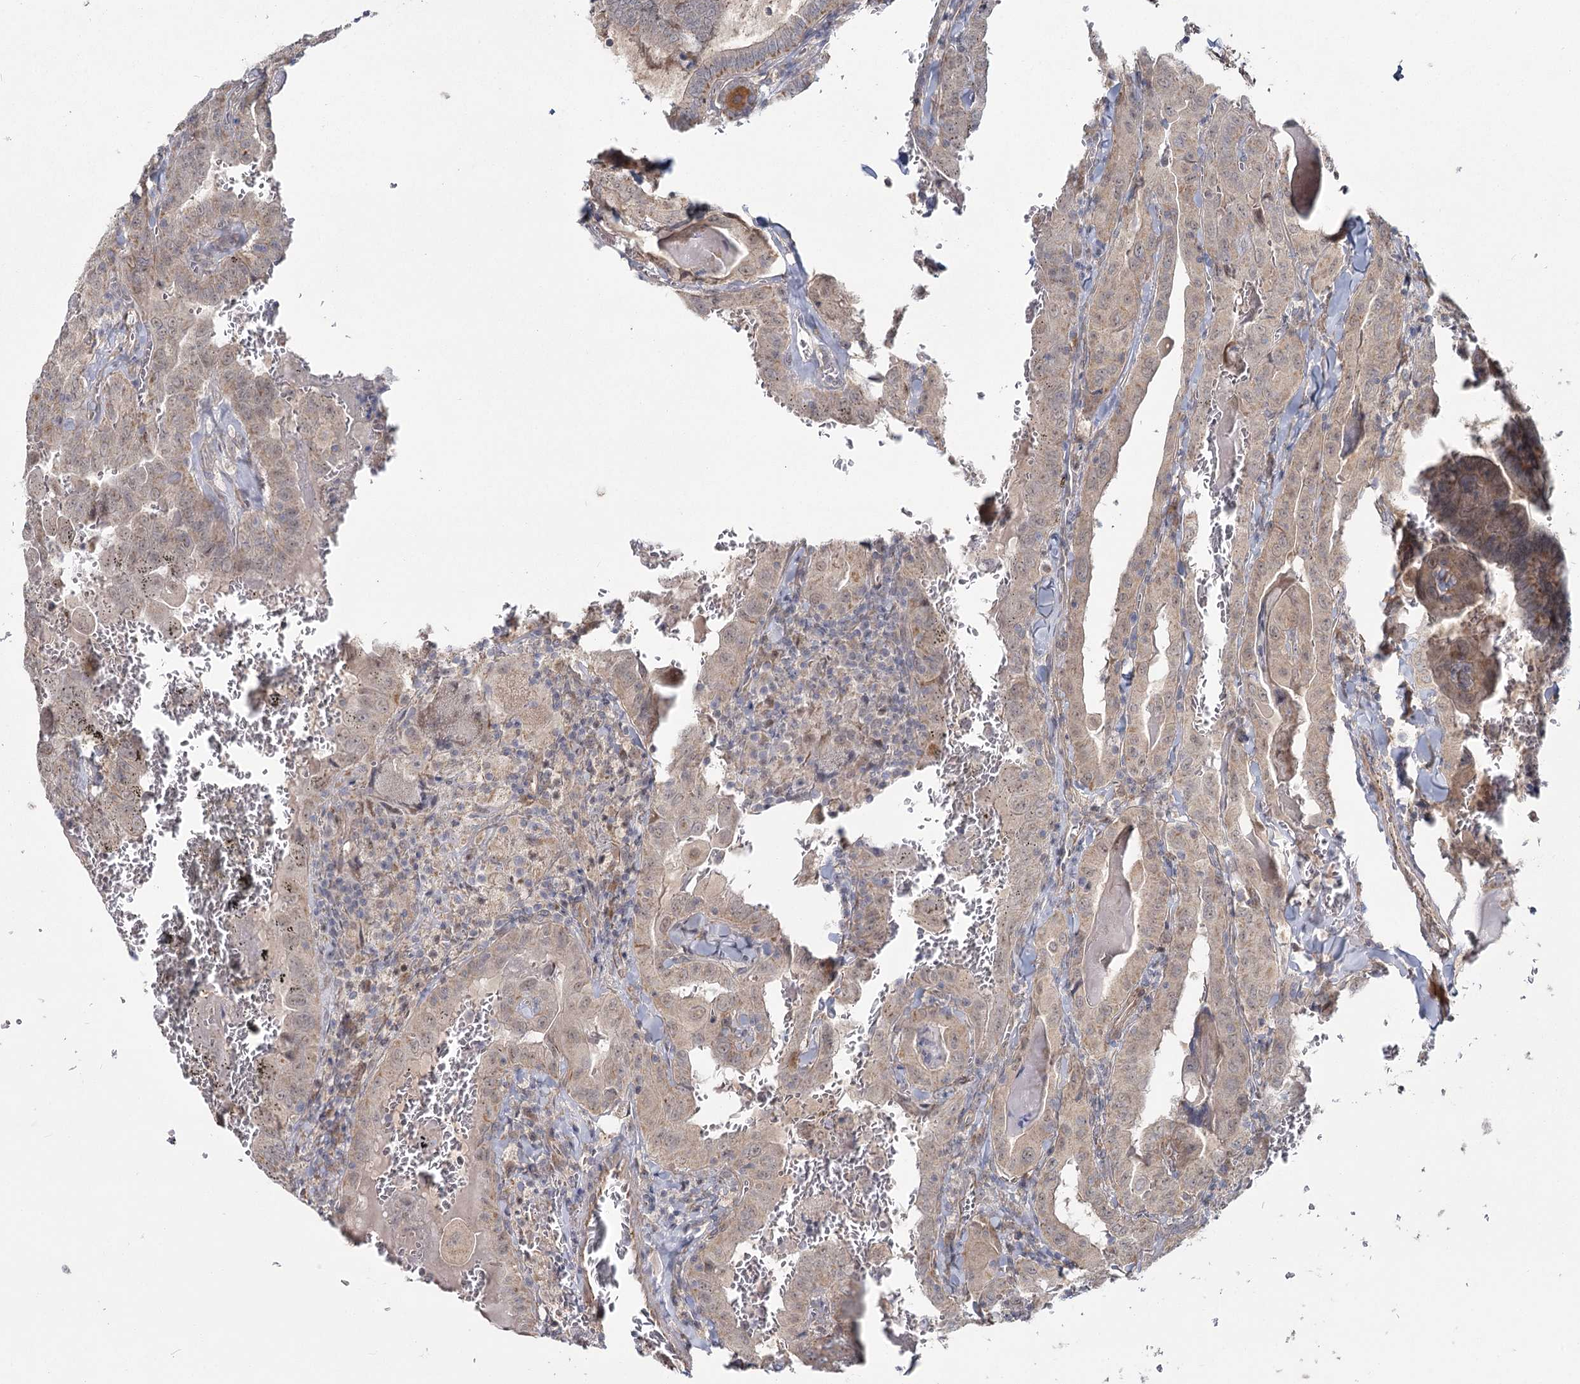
{"staining": {"intensity": "moderate", "quantity": "25%-75%", "location": "cytoplasmic/membranous"}, "tissue": "thyroid cancer", "cell_type": "Tumor cells", "image_type": "cancer", "snomed": [{"axis": "morphology", "description": "Papillary adenocarcinoma, NOS"}, {"axis": "topography", "description": "Thyroid gland"}], "caption": "Papillary adenocarcinoma (thyroid) was stained to show a protein in brown. There is medium levels of moderate cytoplasmic/membranous expression in about 25%-75% of tumor cells.", "gene": "TBC1D9B", "patient": {"sex": "female", "age": 72}}